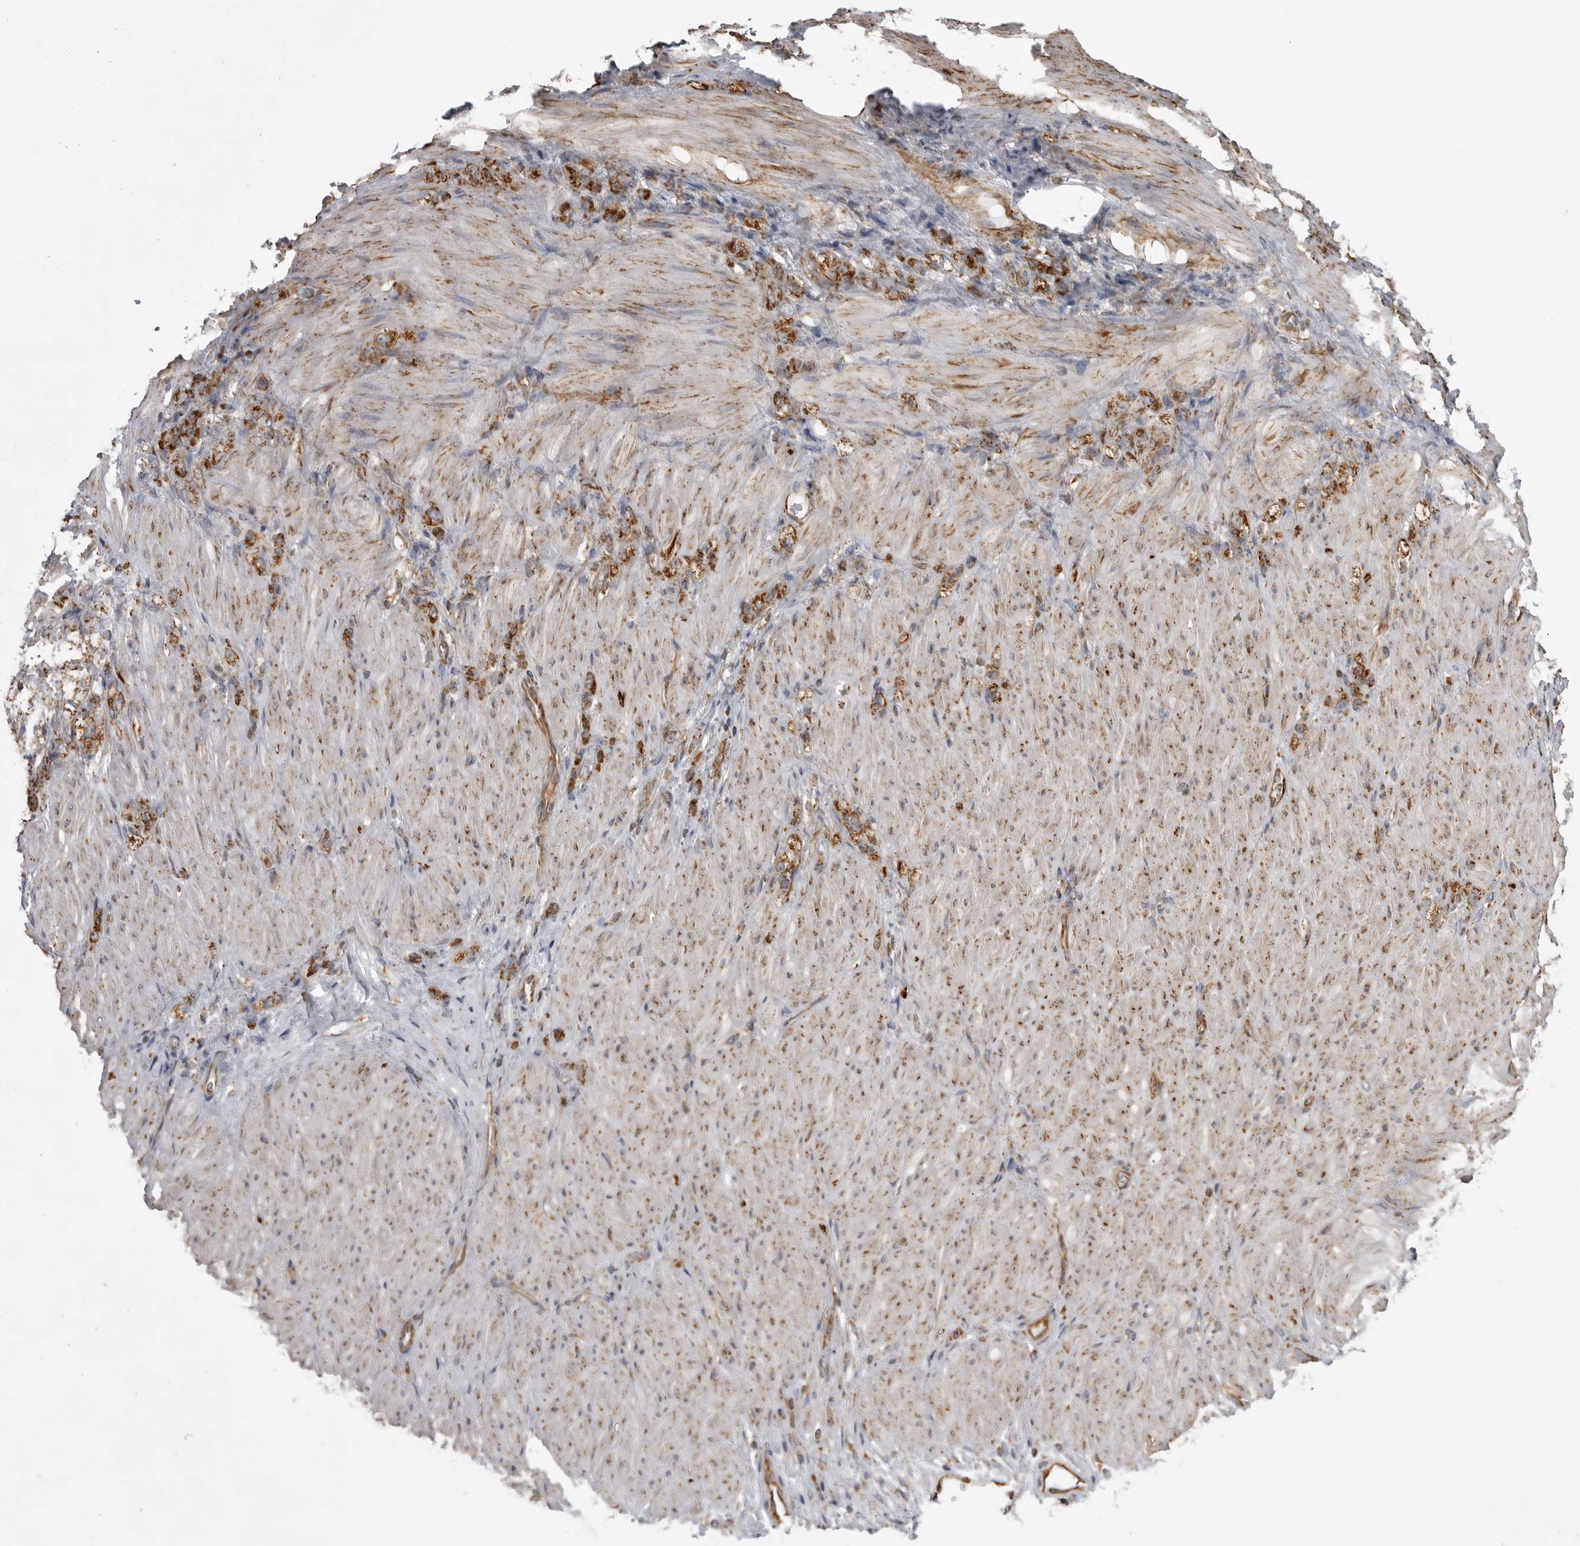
{"staining": {"intensity": "strong", "quantity": ">75%", "location": "cytoplasmic/membranous"}, "tissue": "stomach cancer", "cell_type": "Tumor cells", "image_type": "cancer", "snomed": [{"axis": "morphology", "description": "Normal tissue, NOS"}, {"axis": "morphology", "description": "Adenocarcinoma, NOS"}, {"axis": "topography", "description": "Stomach"}], "caption": "Human adenocarcinoma (stomach) stained with a brown dye demonstrates strong cytoplasmic/membranous positive positivity in about >75% of tumor cells.", "gene": "FH", "patient": {"sex": "male", "age": 82}}